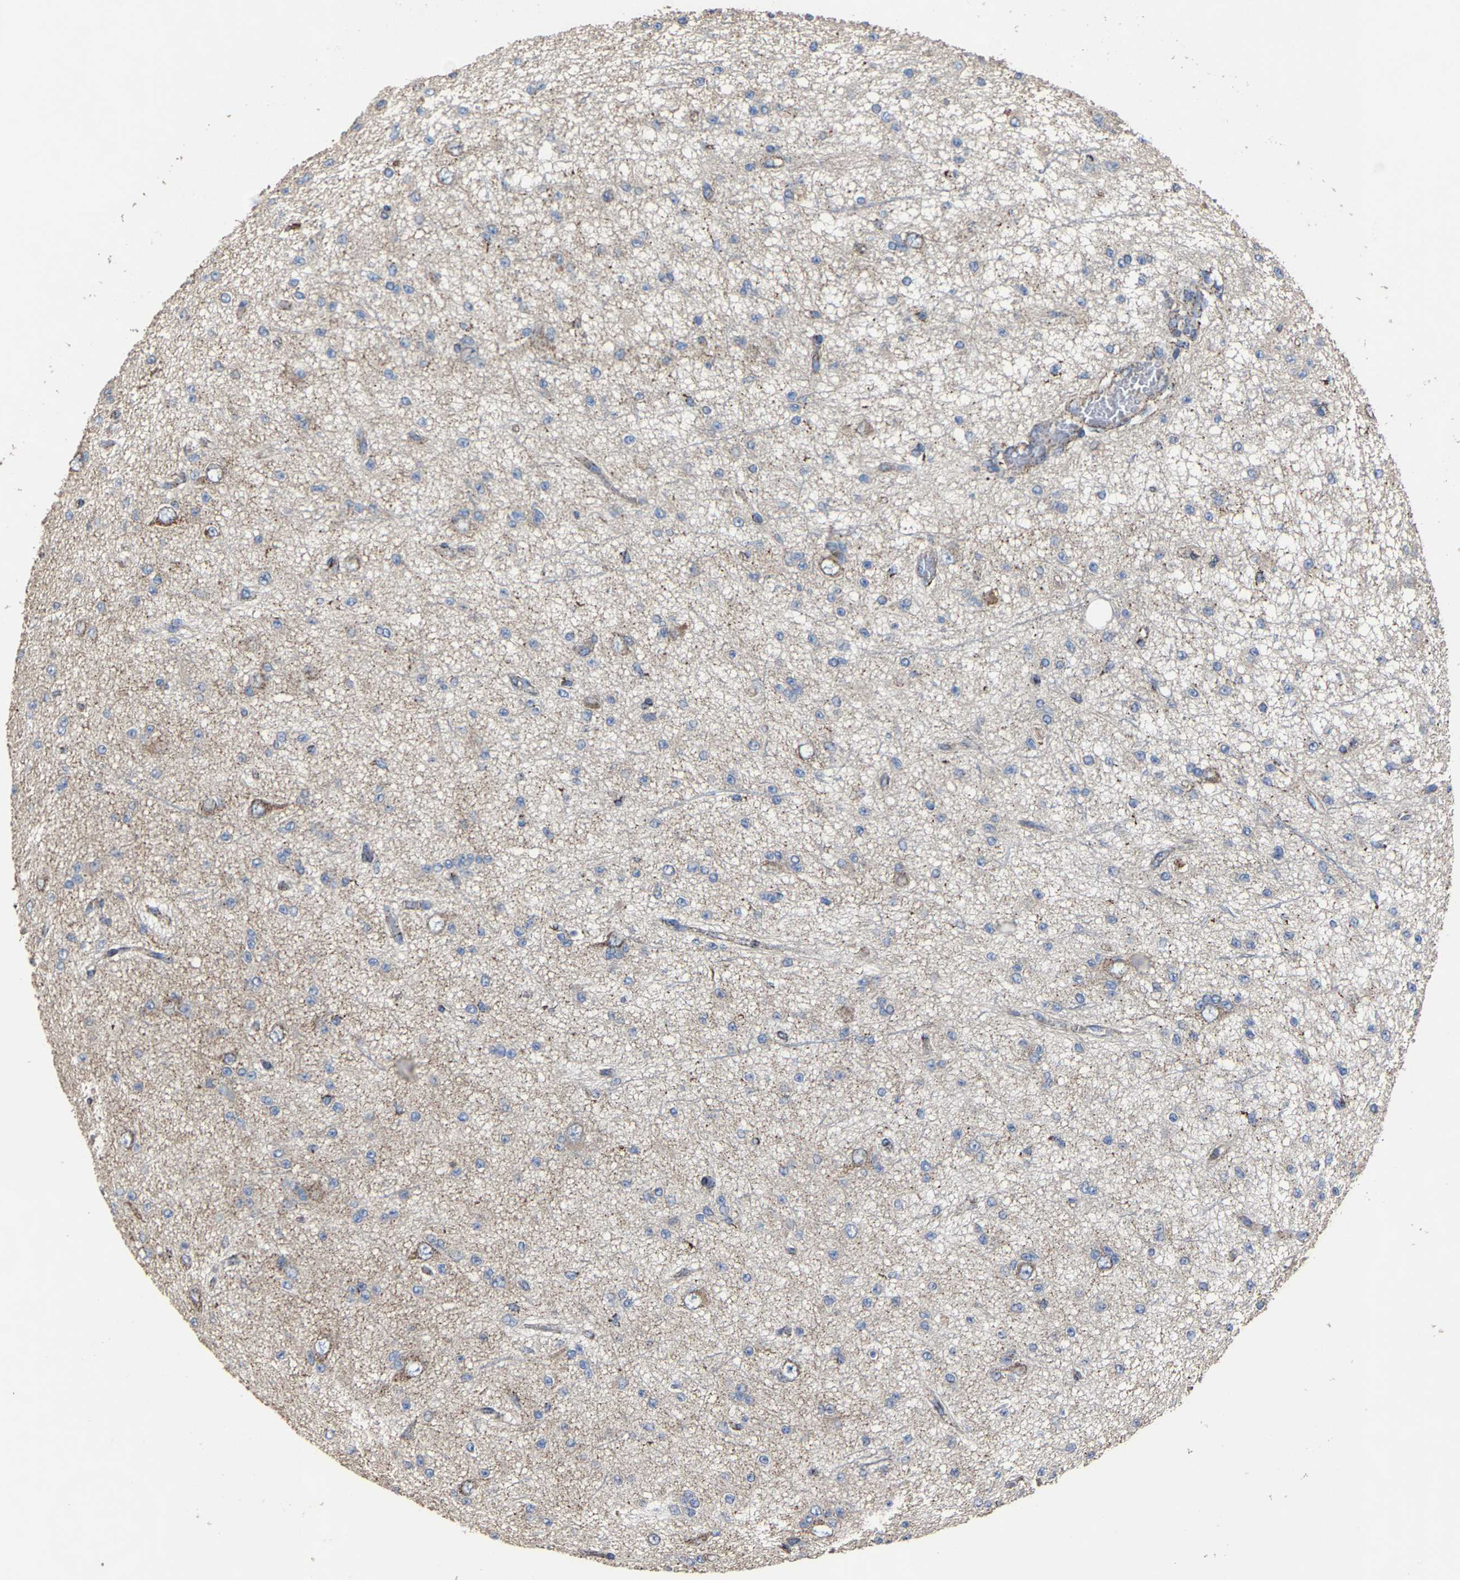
{"staining": {"intensity": "moderate", "quantity": "<25%", "location": "cytoplasmic/membranous"}, "tissue": "glioma", "cell_type": "Tumor cells", "image_type": "cancer", "snomed": [{"axis": "morphology", "description": "Glioma, malignant, Low grade"}, {"axis": "topography", "description": "Brain"}], "caption": "The histopathology image displays a brown stain indicating the presence of a protein in the cytoplasmic/membranous of tumor cells in malignant glioma (low-grade). (DAB = brown stain, brightfield microscopy at high magnification).", "gene": "NDUFV3", "patient": {"sex": "male", "age": 38}}